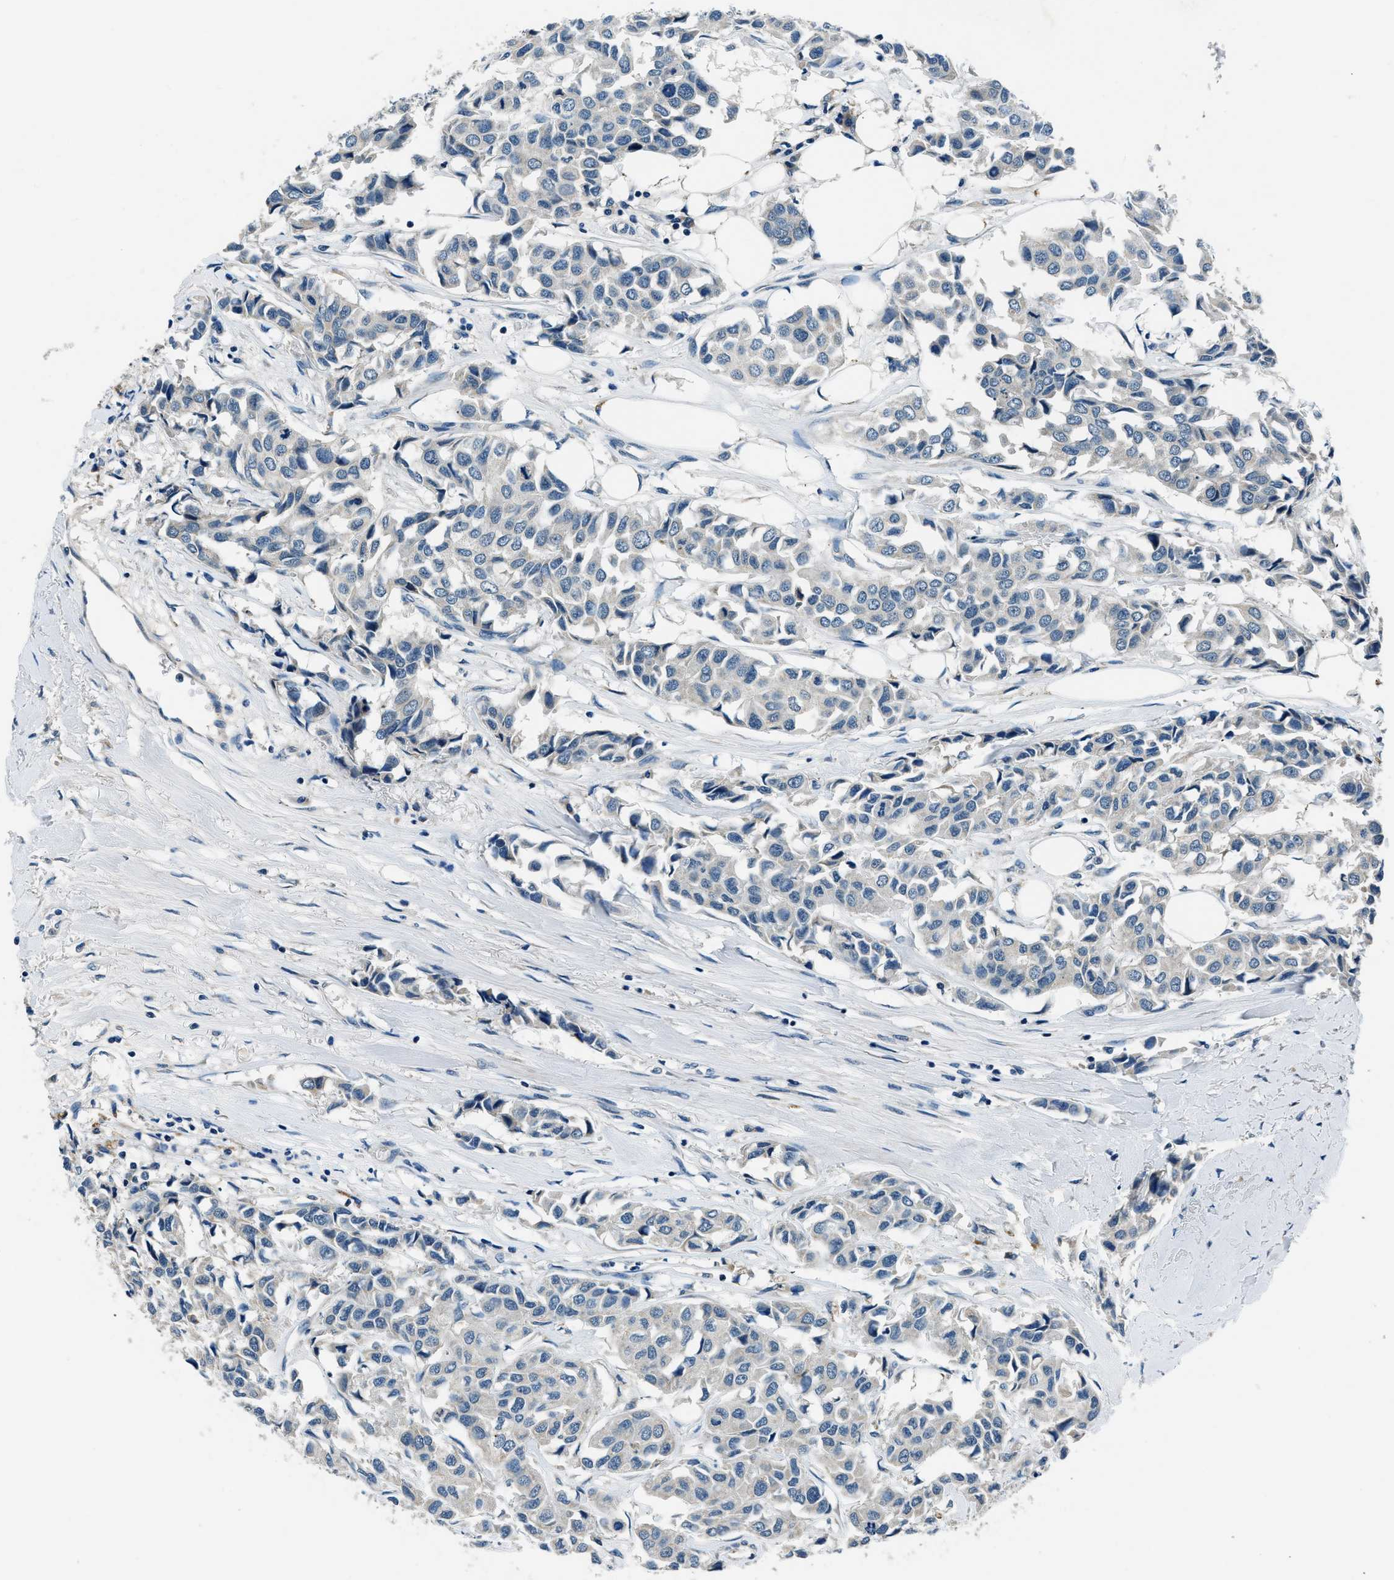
{"staining": {"intensity": "negative", "quantity": "none", "location": "none"}, "tissue": "breast cancer", "cell_type": "Tumor cells", "image_type": "cancer", "snomed": [{"axis": "morphology", "description": "Duct carcinoma"}, {"axis": "topography", "description": "Breast"}], "caption": "High power microscopy histopathology image of an immunohistochemistry histopathology image of breast infiltrating ductal carcinoma, revealing no significant staining in tumor cells. Brightfield microscopy of immunohistochemistry stained with DAB (brown) and hematoxylin (blue), captured at high magnification.", "gene": "NME8", "patient": {"sex": "female", "age": 80}}